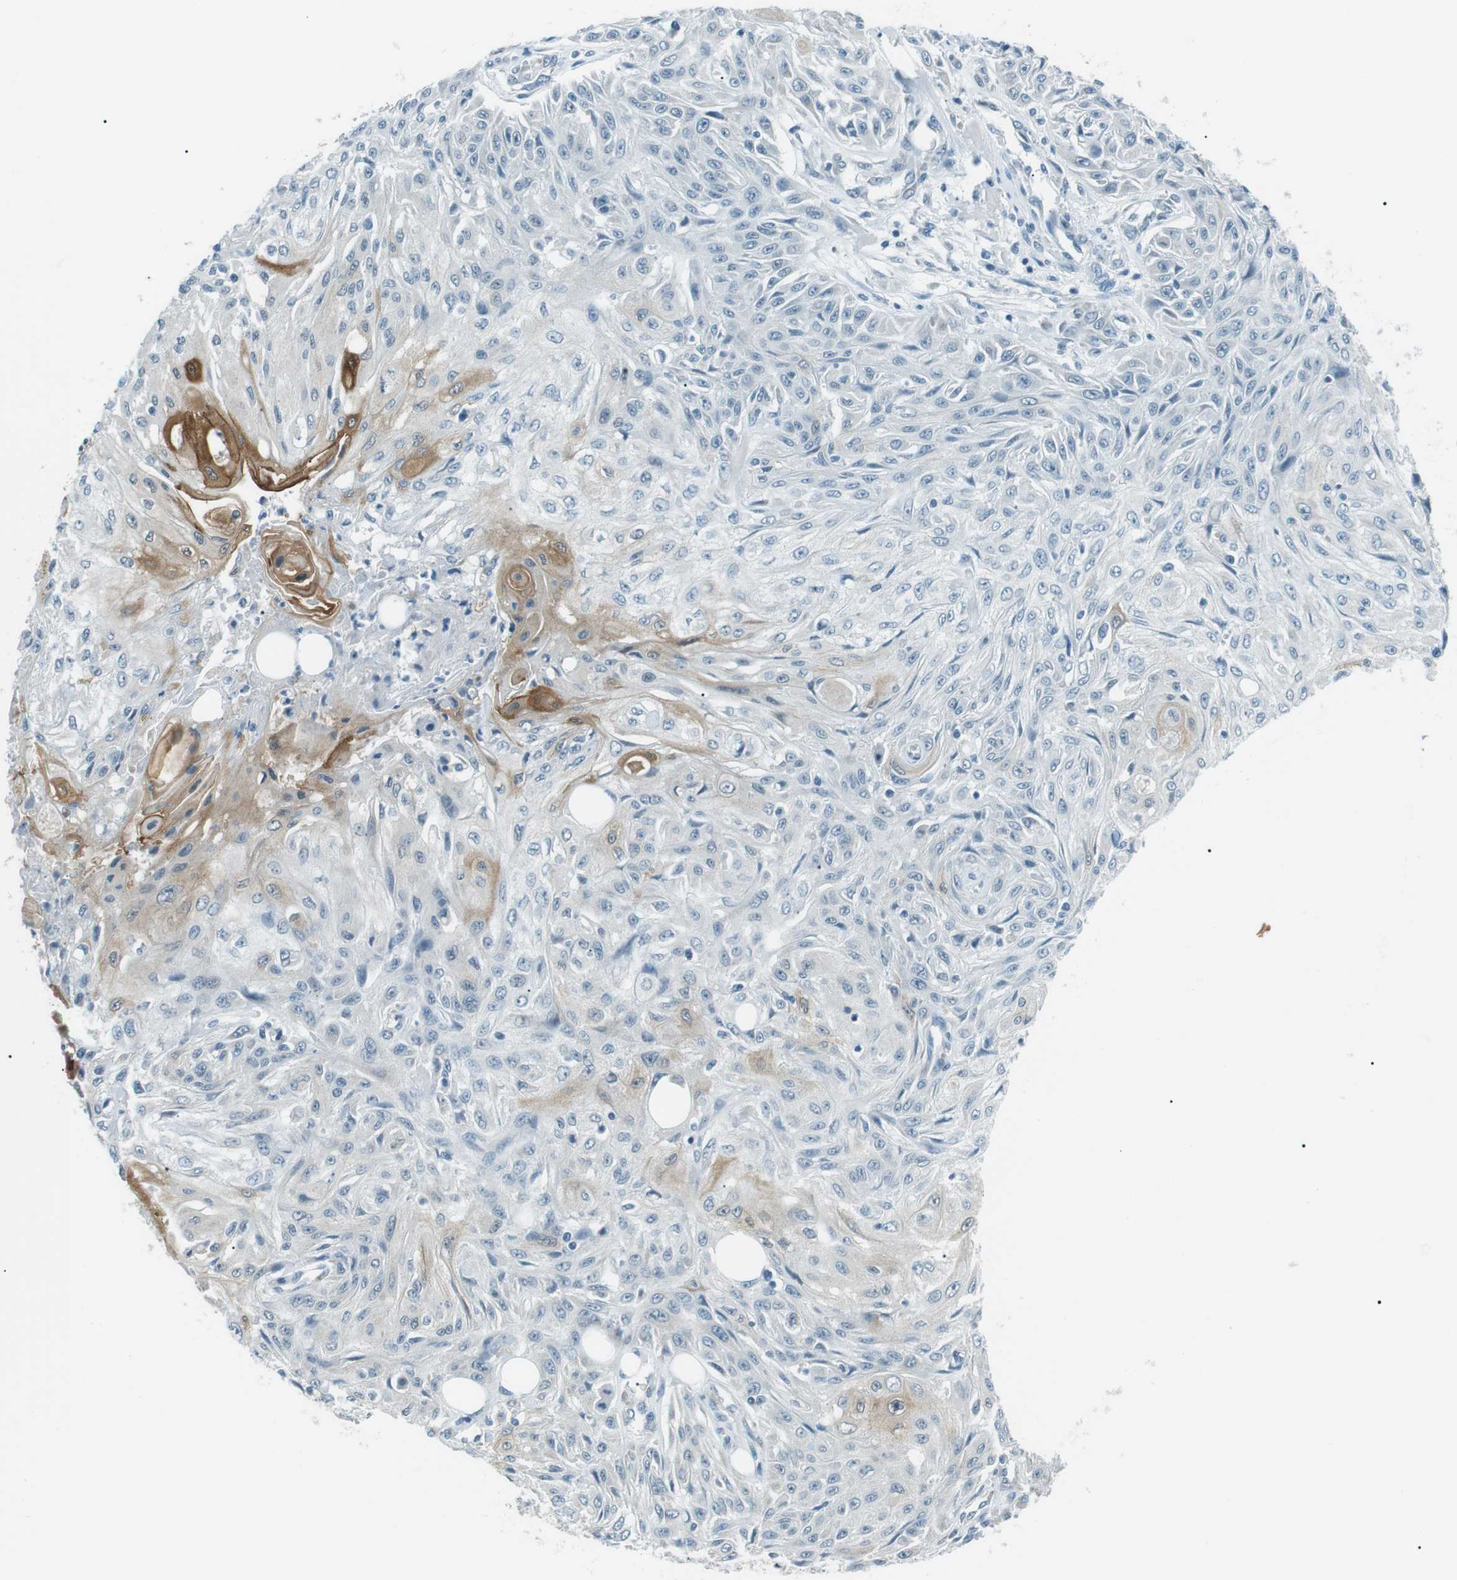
{"staining": {"intensity": "moderate", "quantity": "<25%", "location": "cytoplasmic/membranous"}, "tissue": "skin cancer", "cell_type": "Tumor cells", "image_type": "cancer", "snomed": [{"axis": "morphology", "description": "Squamous cell carcinoma, NOS"}, {"axis": "topography", "description": "Skin"}], "caption": "Protein analysis of squamous cell carcinoma (skin) tissue shows moderate cytoplasmic/membranous expression in about <25% of tumor cells.", "gene": "SERPINB2", "patient": {"sex": "male", "age": 75}}